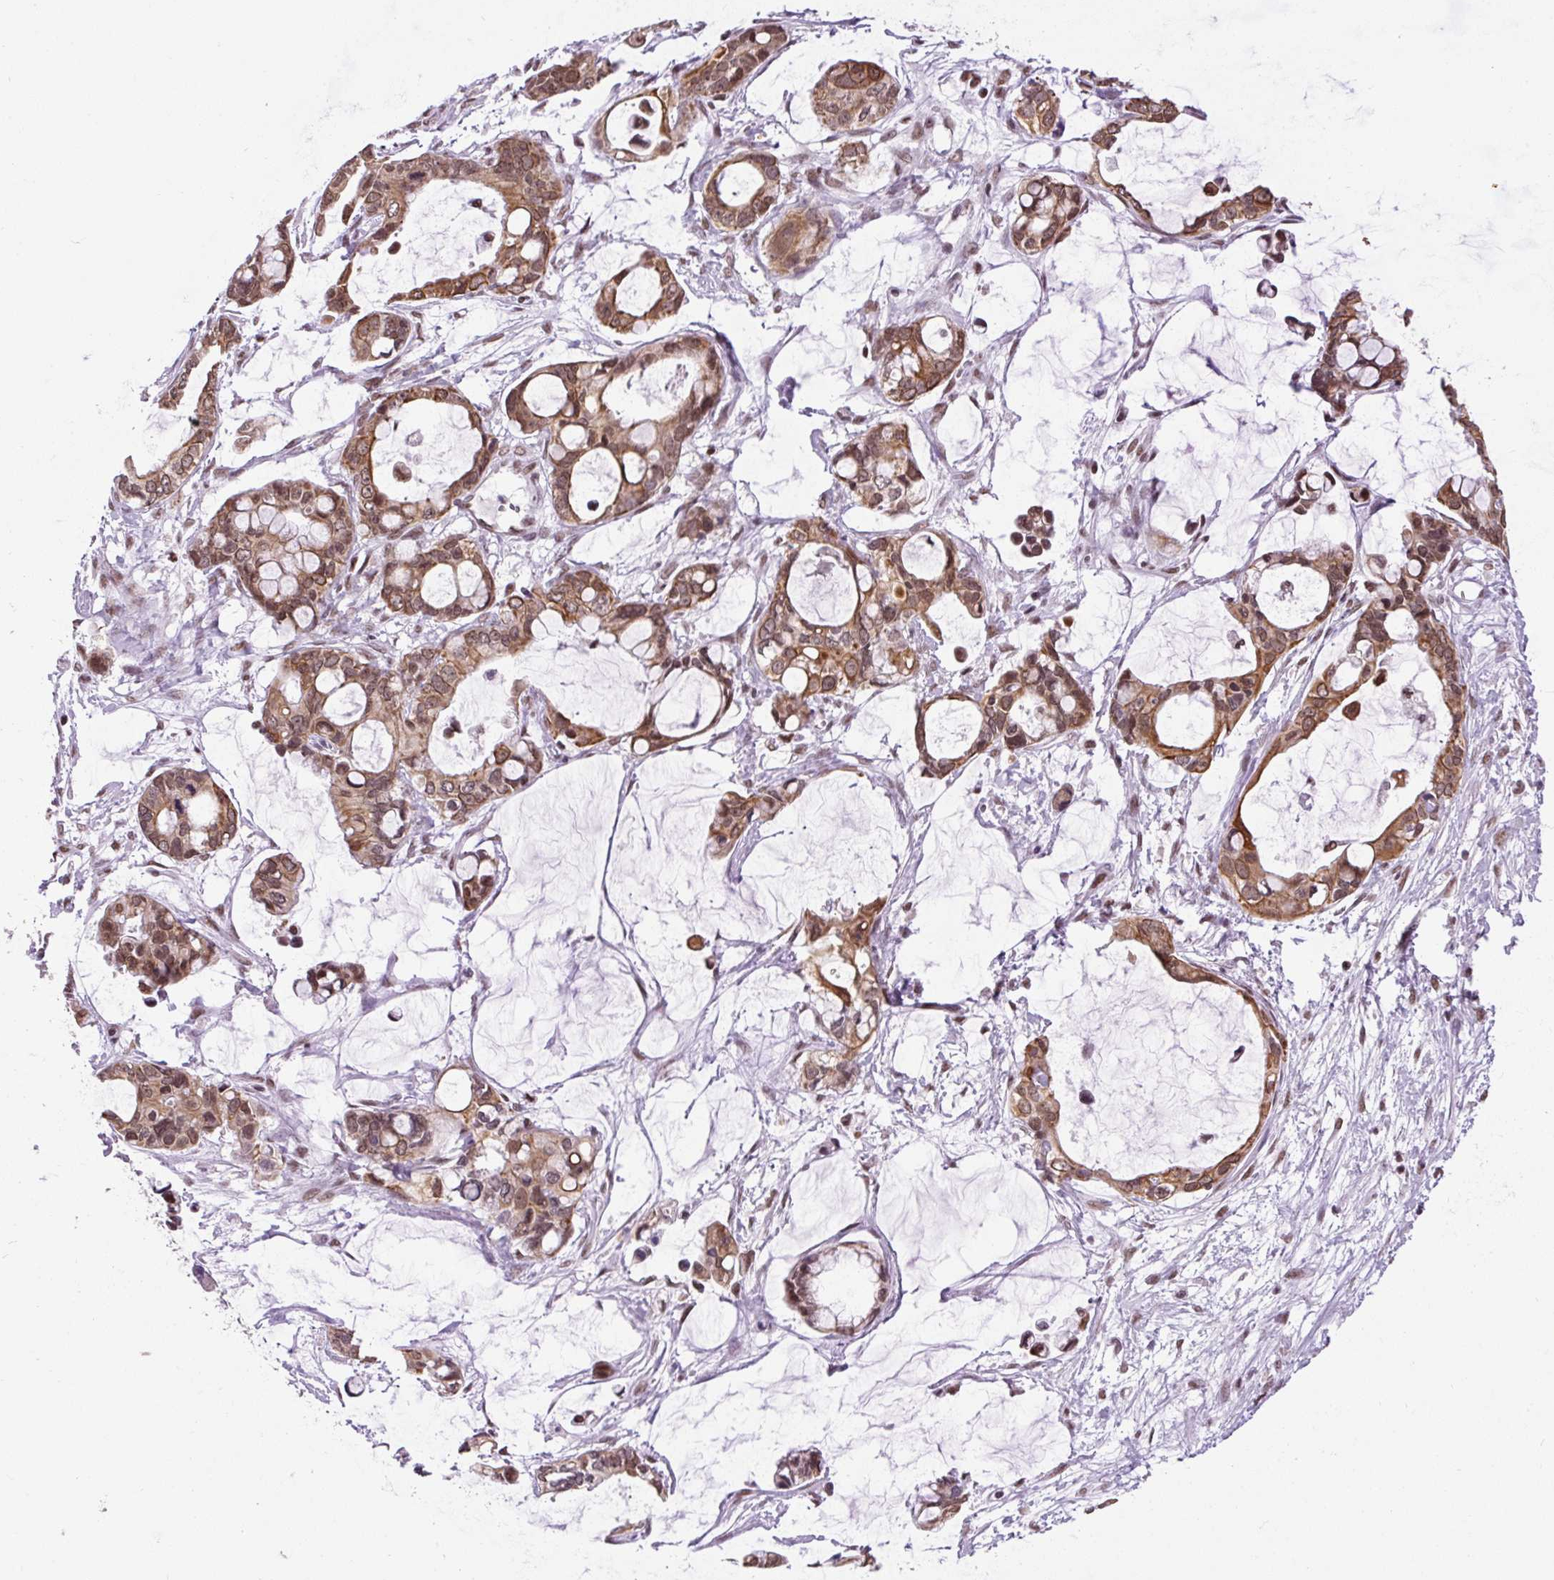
{"staining": {"intensity": "moderate", "quantity": ">75%", "location": "cytoplasmic/membranous,nuclear"}, "tissue": "ovarian cancer", "cell_type": "Tumor cells", "image_type": "cancer", "snomed": [{"axis": "morphology", "description": "Cystadenocarcinoma, mucinous, NOS"}, {"axis": "topography", "description": "Ovary"}], "caption": "An immunohistochemistry (IHC) image of tumor tissue is shown. Protein staining in brown shows moderate cytoplasmic/membranous and nuclear positivity in ovarian mucinous cystadenocarcinoma within tumor cells.", "gene": "ZNF672", "patient": {"sex": "female", "age": 63}}